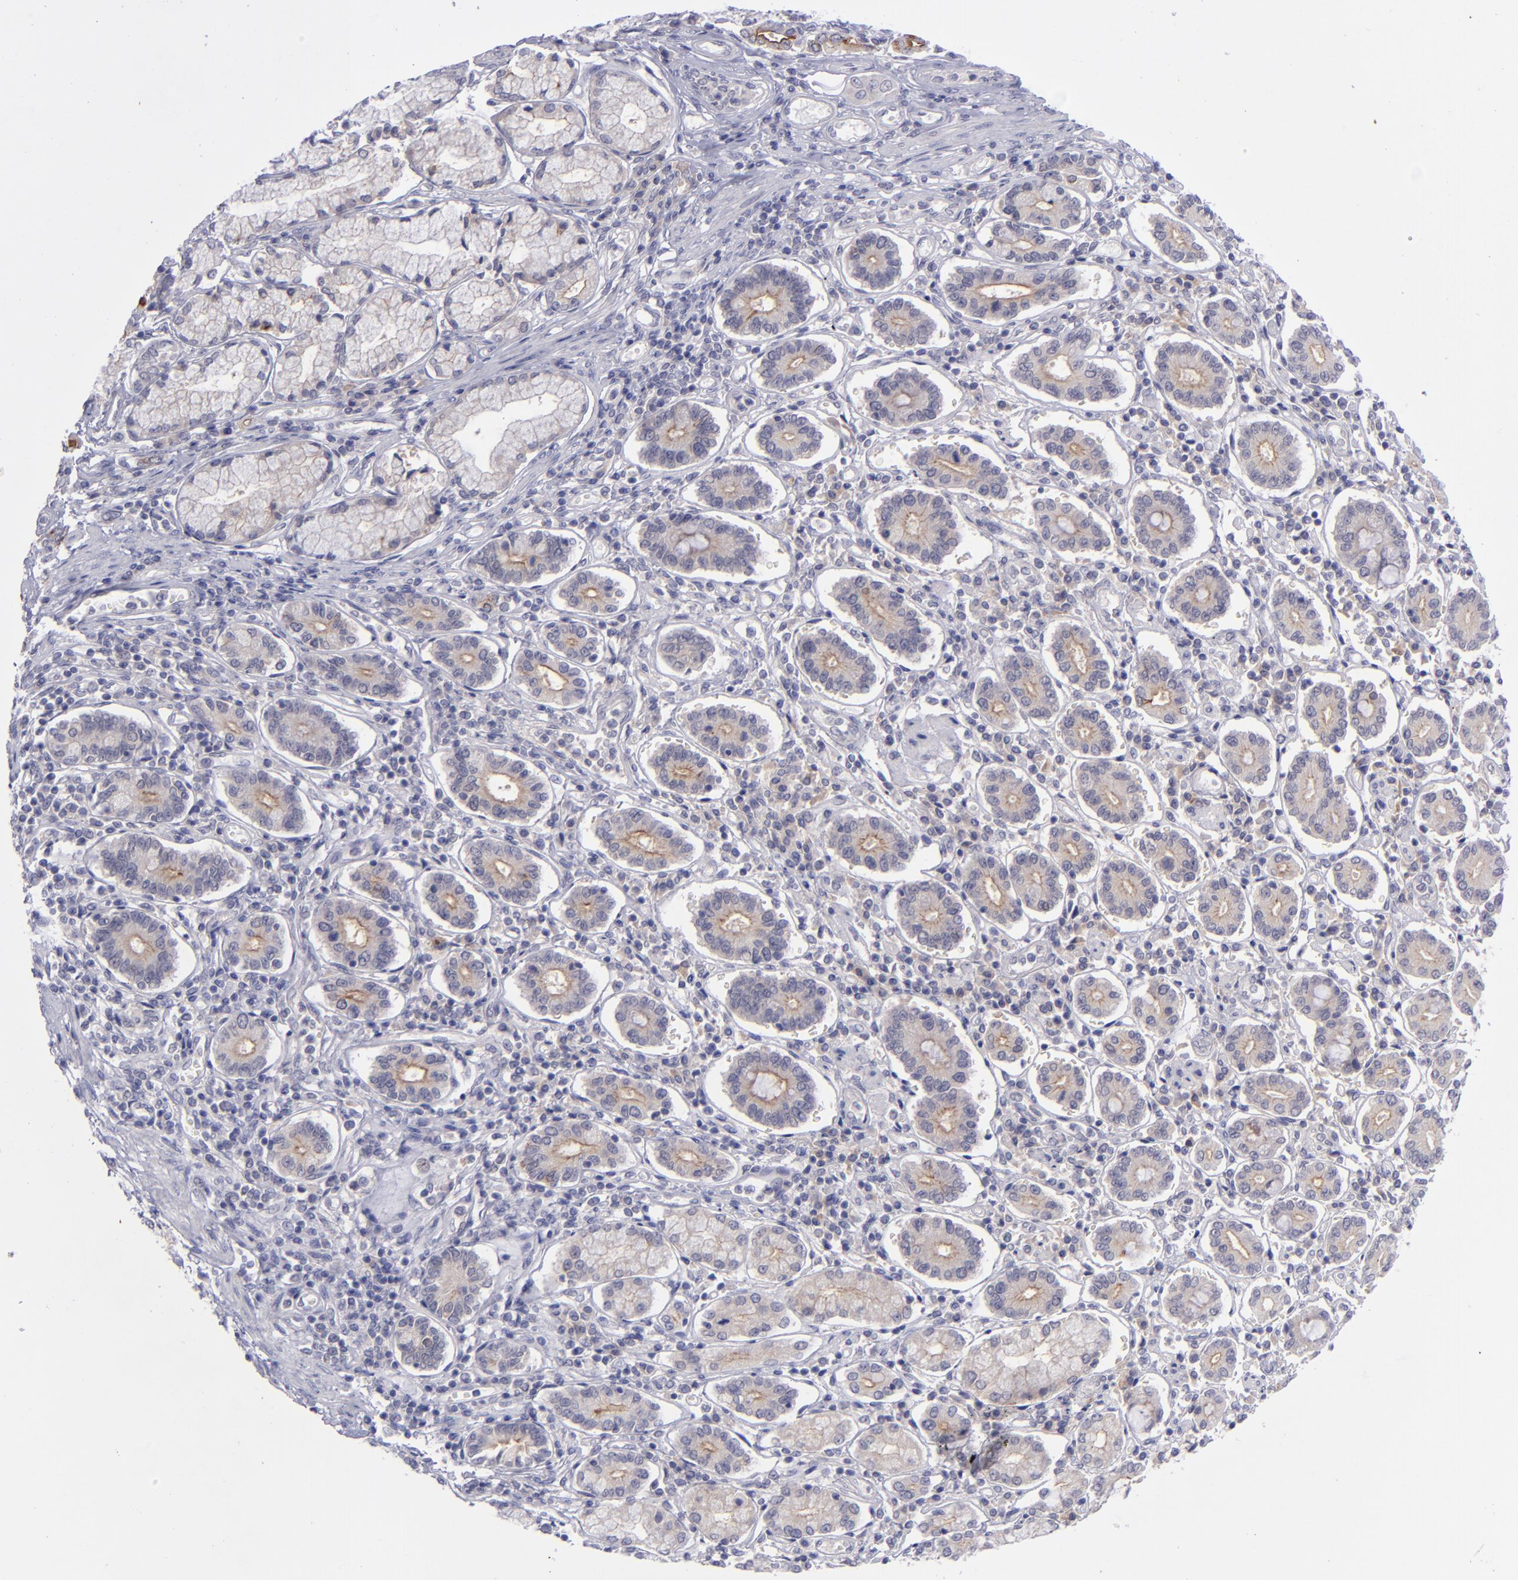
{"staining": {"intensity": "weak", "quantity": "25%-75%", "location": "cytoplasmic/membranous"}, "tissue": "pancreatic cancer", "cell_type": "Tumor cells", "image_type": "cancer", "snomed": [{"axis": "morphology", "description": "Adenocarcinoma, NOS"}, {"axis": "topography", "description": "Pancreas"}], "caption": "DAB (3,3'-diaminobenzidine) immunohistochemical staining of human pancreatic cancer reveals weak cytoplasmic/membranous protein expression in approximately 25%-75% of tumor cells.", "gene": "EVPL", "patient": {"sex": "female", "age": 57}}